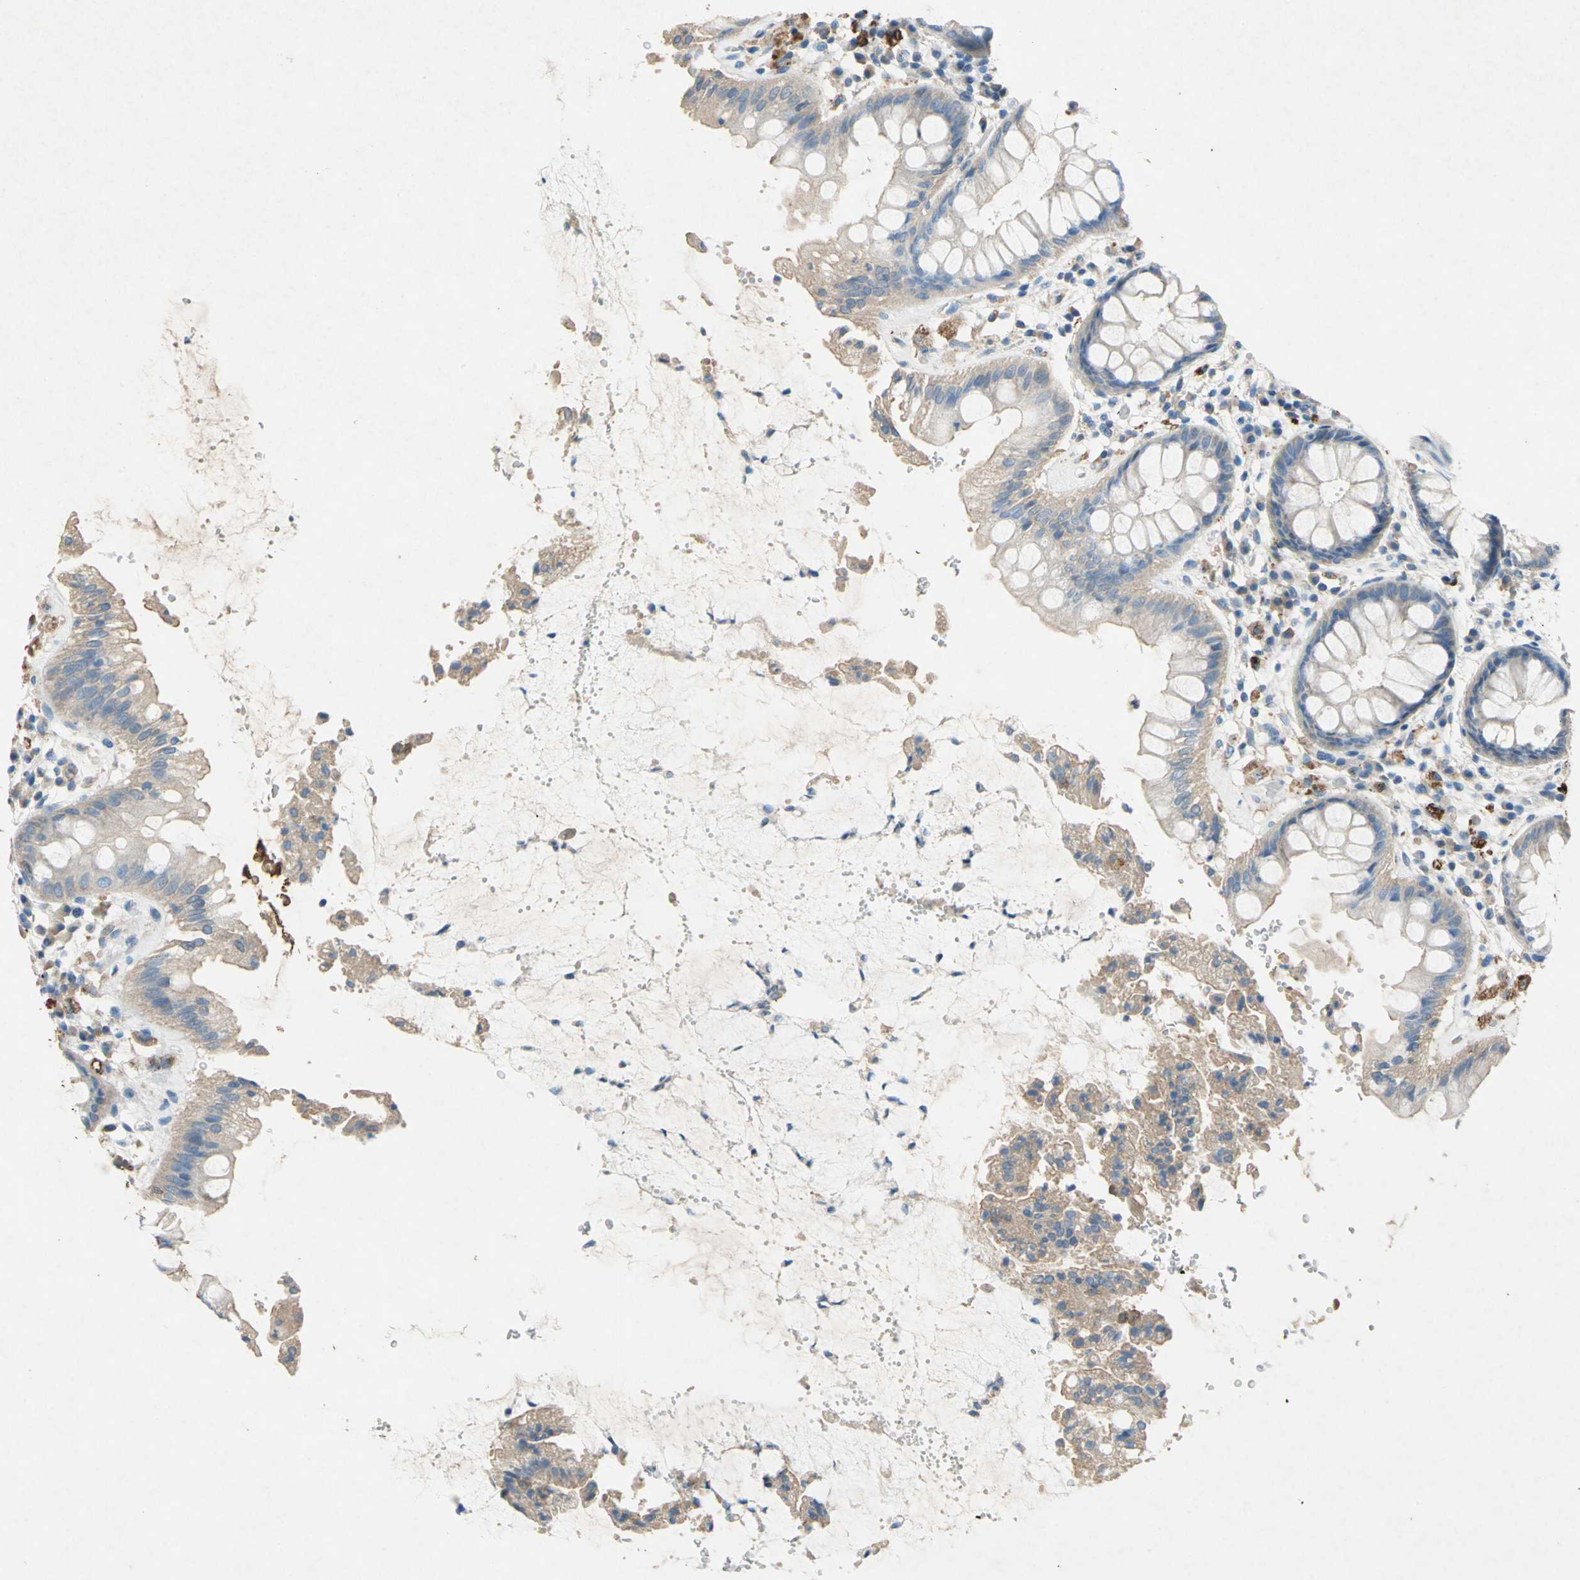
{"staining": {"intensity": "weak", "quantity": ">75%", "location": "cytoplasmic/membranous"}, "tissue": "rectum", "cell_type": "Glandular cells", "image_type": "normal", "snomed": [{"axis": "morphology", "description": "Normal tissue, NOS"}, {"axis": "topography", "description": "Rectum"}], "caption": "The immunohistochemical stain labels weak cytoplasmic/membranous staining in glandular cells of unremarkable rectum. (brown staining indicates protein expression, while blue staining denotes nuclei).", "gene": "ADAMTS5", "patient": {"sex": "female", "age": 46}}